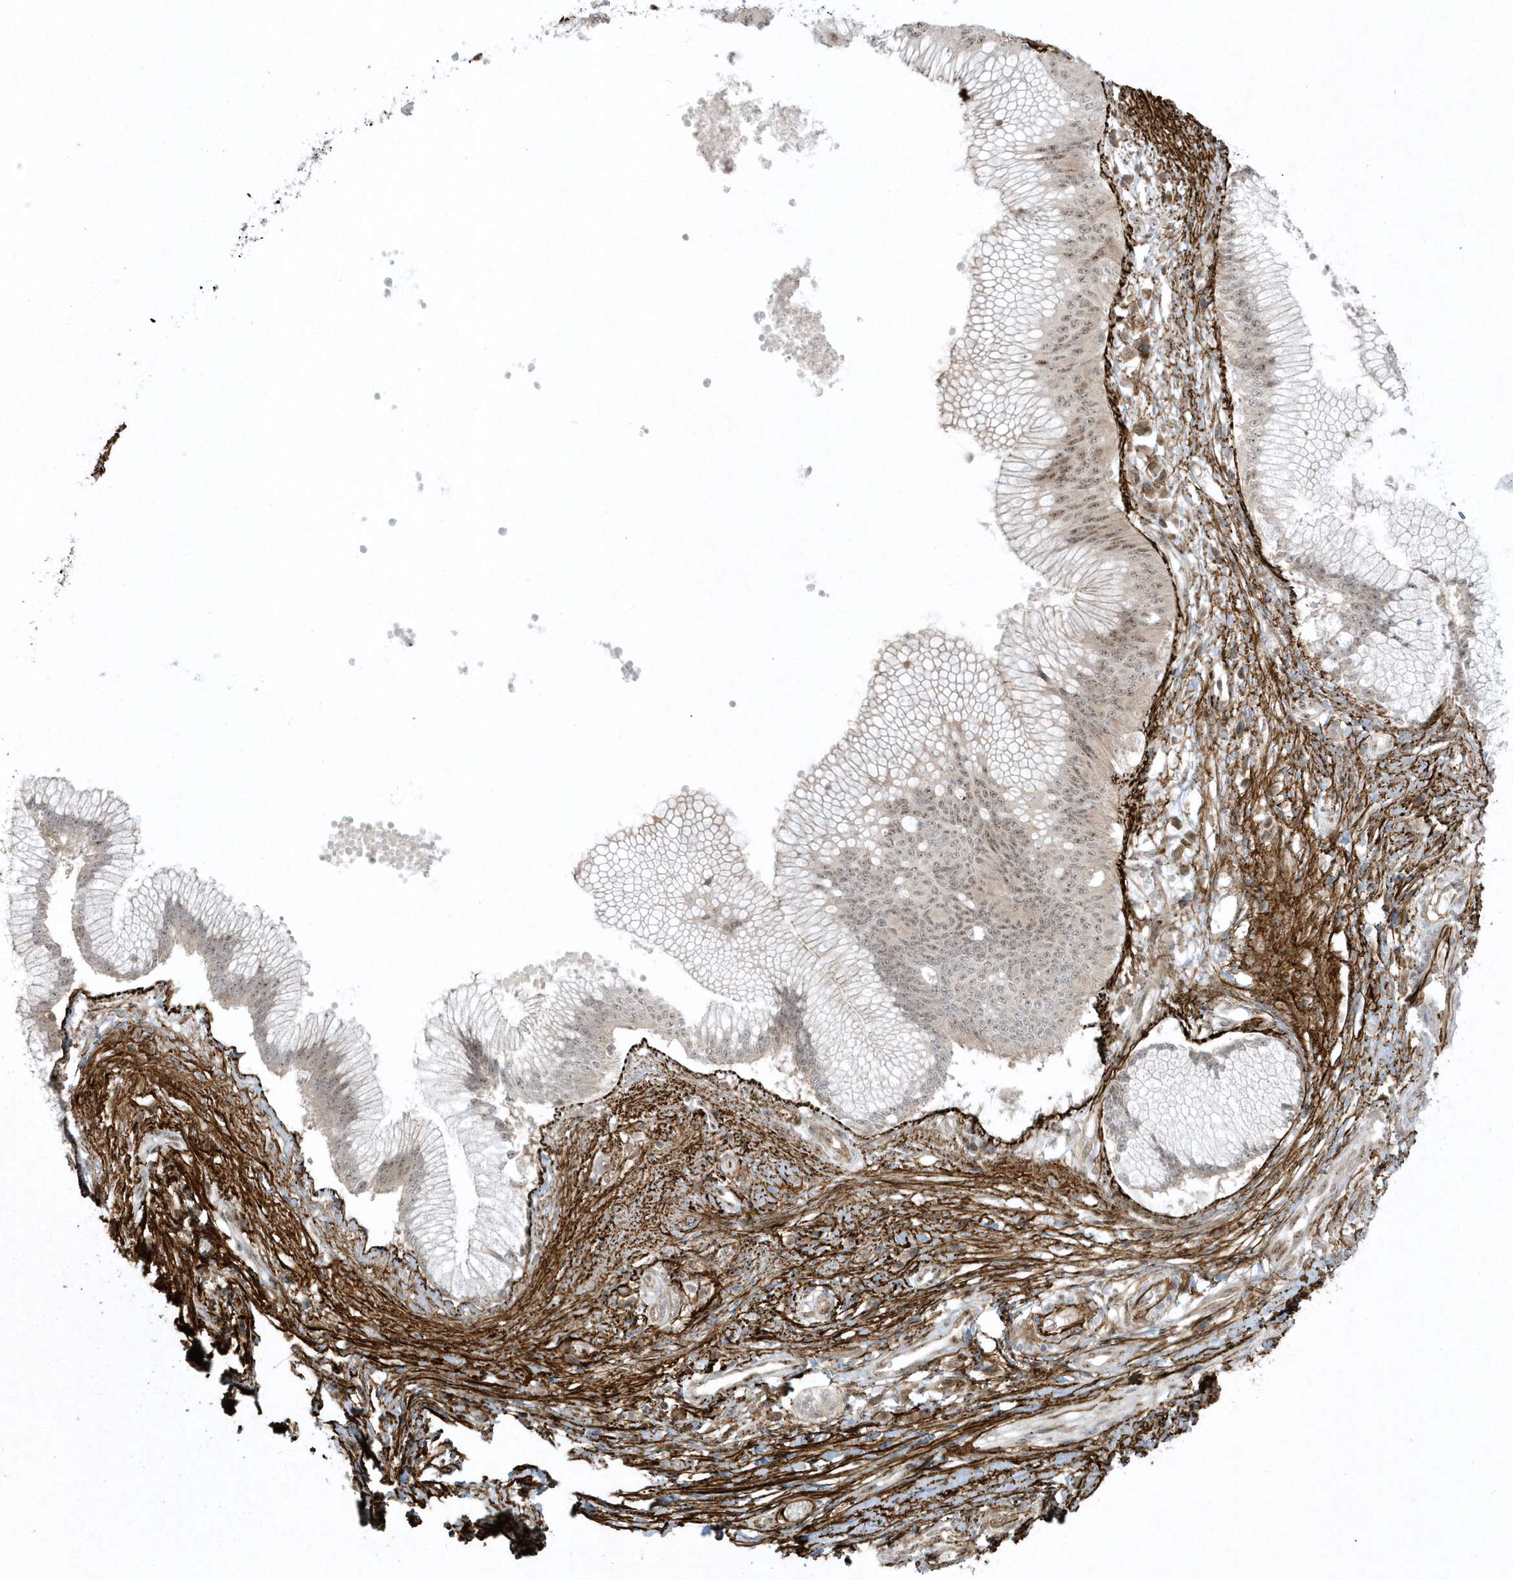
{"staining": {"intensity": "moderate", "quantity": ">75%", "location": "nuclear"}, "tissue": "pancreatic cancer", "cell_type": "Tumor cells", "image_type": "cancer", "snomed": [{"axis": "morphology", "description": "Adenocarcinoma, NOS"}, {"axis": "topography", "description": "Pancreas"}], "caption": "Immunohistochemical staining of pancreatic cancer displays moderate nuclear protein expression in approximately >75% of tumor cells.", "gene": "MASP2", "patient": {"sex": "male", "age": 68}}